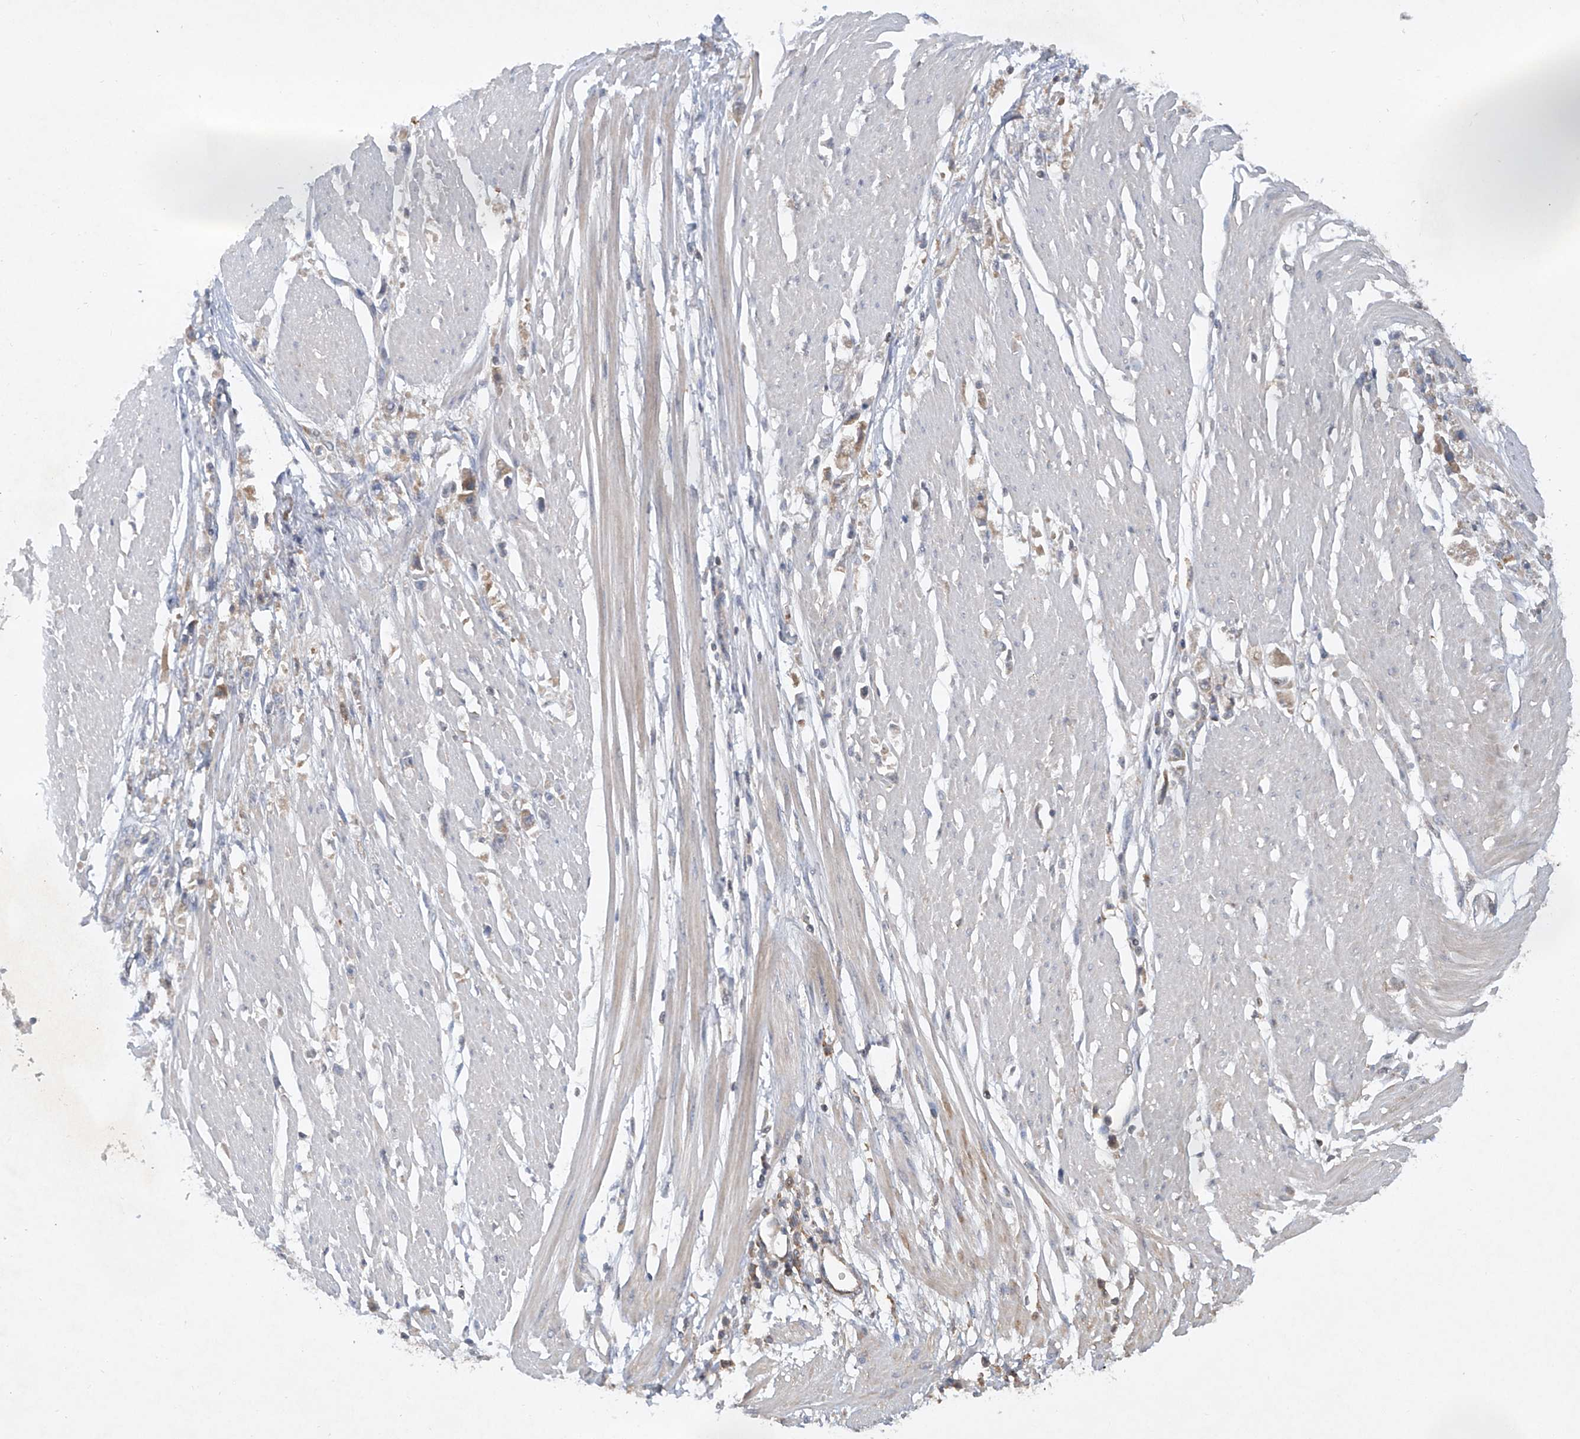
{"staining": {"intensity": "weak", "quantity": "<25%", "location": "cytoplasmic/membranous"}, "tissue": "stomach cancer", "cell_type": "Tumor cells", "image_type": "cancer", "snomed": [{"axis": "morphology", "description": "Adenocarcinoma, NOS"}, {"axis": "topography", "description": "Stomach"}], "caption": "Tumor cells show no significant protein positivity in stomach adenocarcinoma.", "gene": "HAS3", "patient": {"sex": "female", "age": 59}}